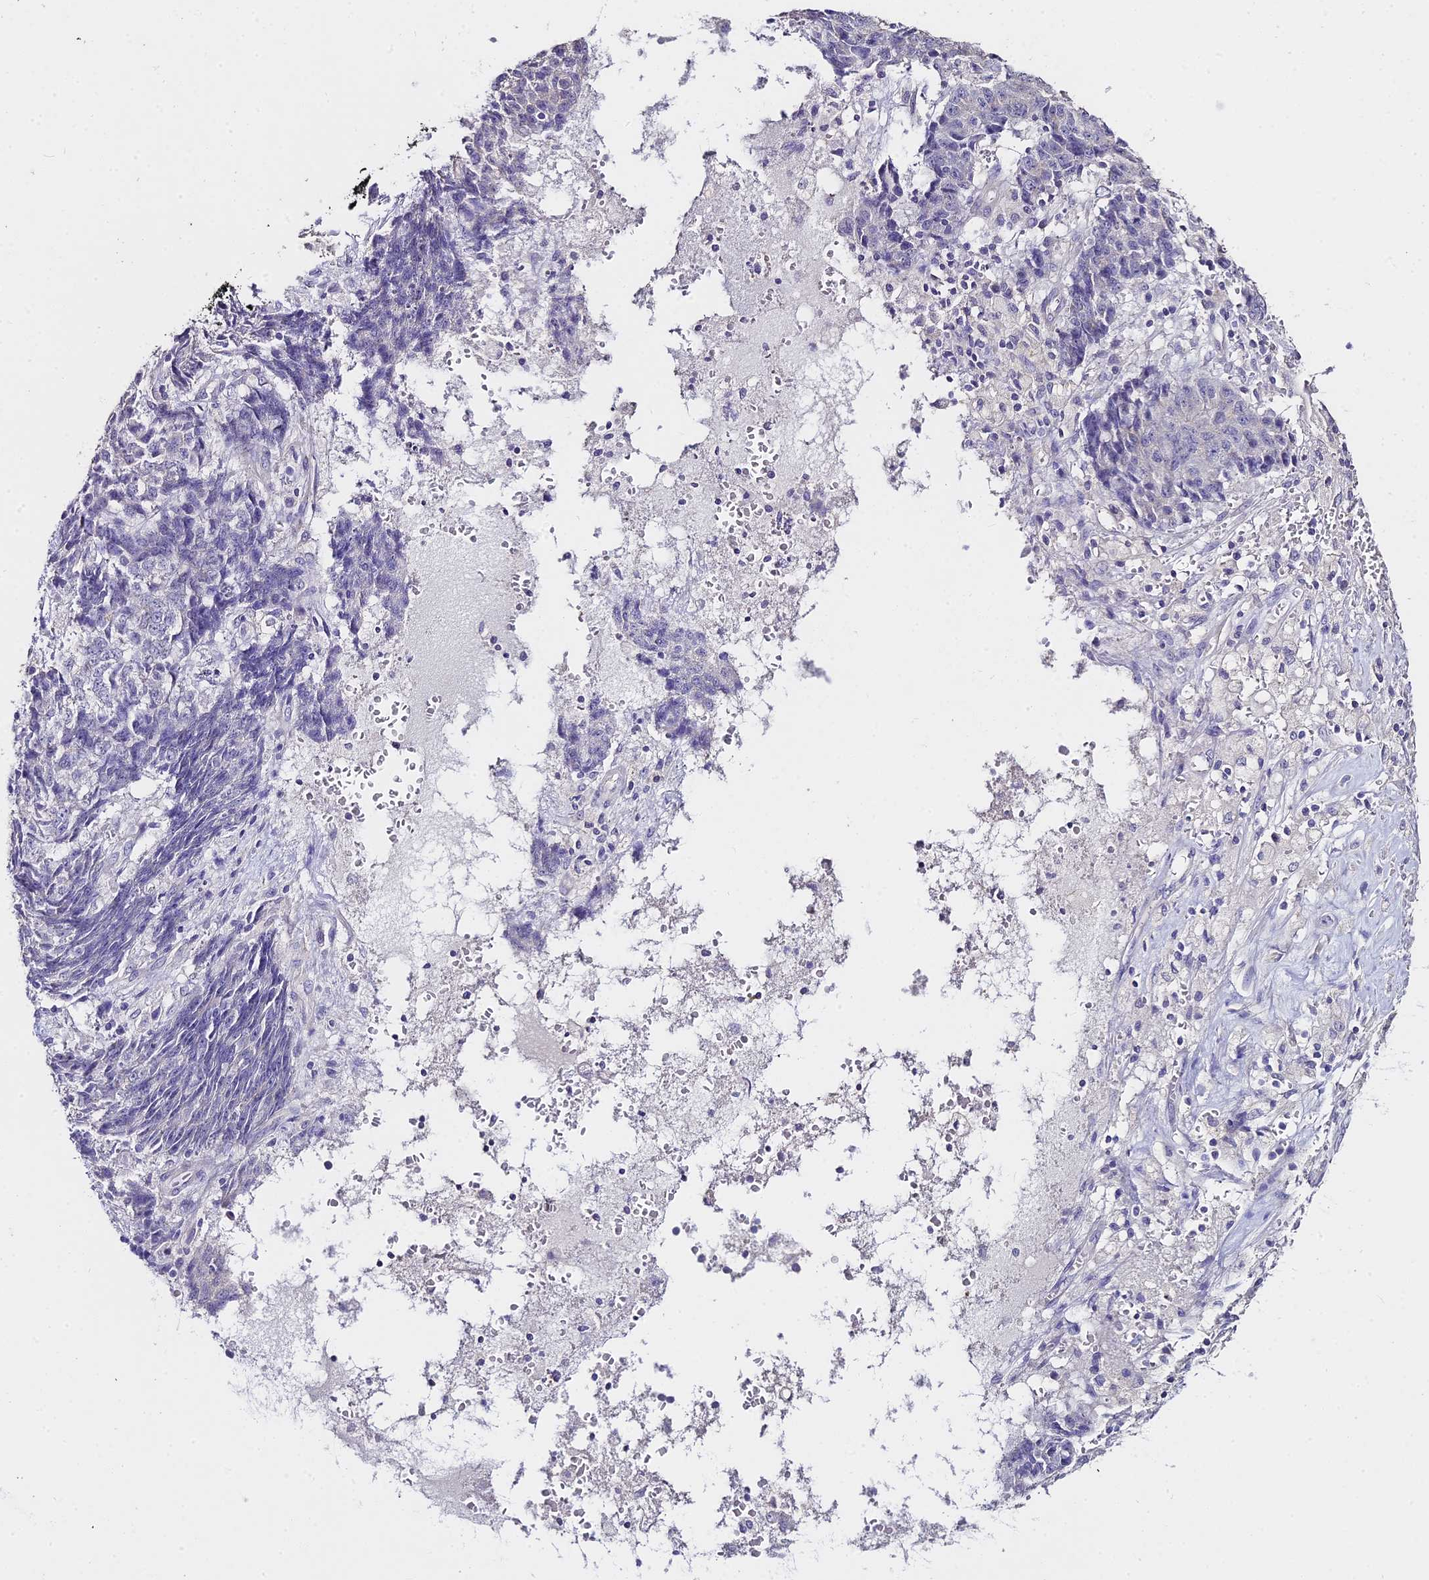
{"staining": {"intensity": "negative", "quantity": "none", "location": "none"}, "tissue": "ovarian cancer", "cell_type": "Tumor cells", "image_type": "cancer", "snomed": [{"axis": "morphology", "description": "Carcinoma, endometroid"}, {"axis": "topography", "description": "Ovary"}], "caption": "Immunohistochemistry of ovarian cancer (endometroid carcinoma) shows no staining in tumor cells.", "gene": "GLYAT", "patient": {"sex": "female", "age": 42}}